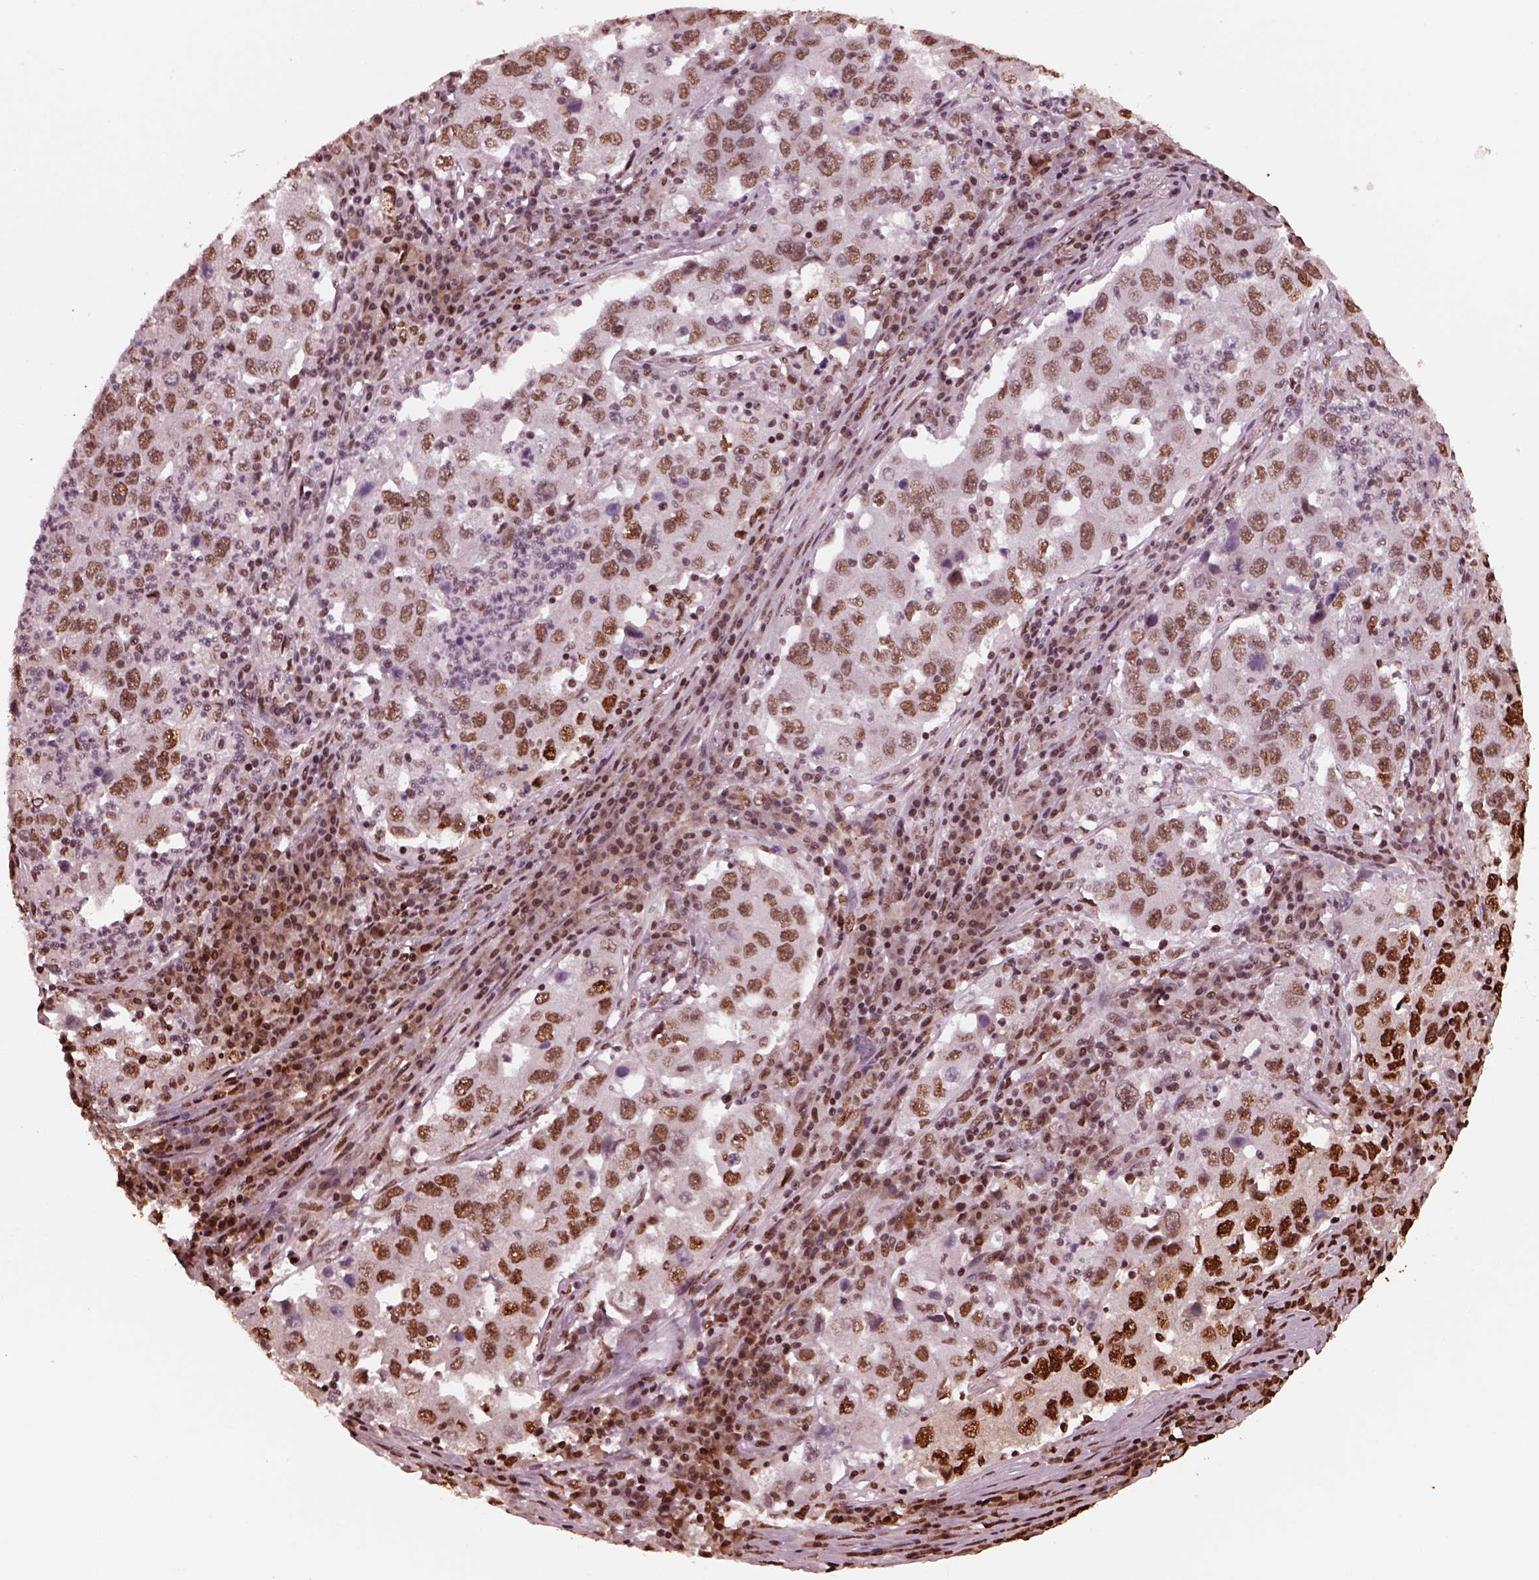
{"staining": {"intensity": "moderate", "quantity": ">75%", "location": "nuclear"}, "tissue": "lung cancer", "cell_type": "Tumor cells", "image_type": "cancer", "snomed": [{"axis": "morphology", "description": "Adenocarcinoma, NOS"}, {"axis": "topography", "description": "Lung"}], "caption": "Immunohistochemical staining of adenocarcinoma (lung) reveals medium levels of moderate nuclear protein staining in about >75% of tumor cells. The staining is performed using DAB brown chromogen to label protein expression. The nuclei are counter-stained blue using hematoxylin.", "gene": "NSD1", "patient": {"sex": "male", "age": 73}}